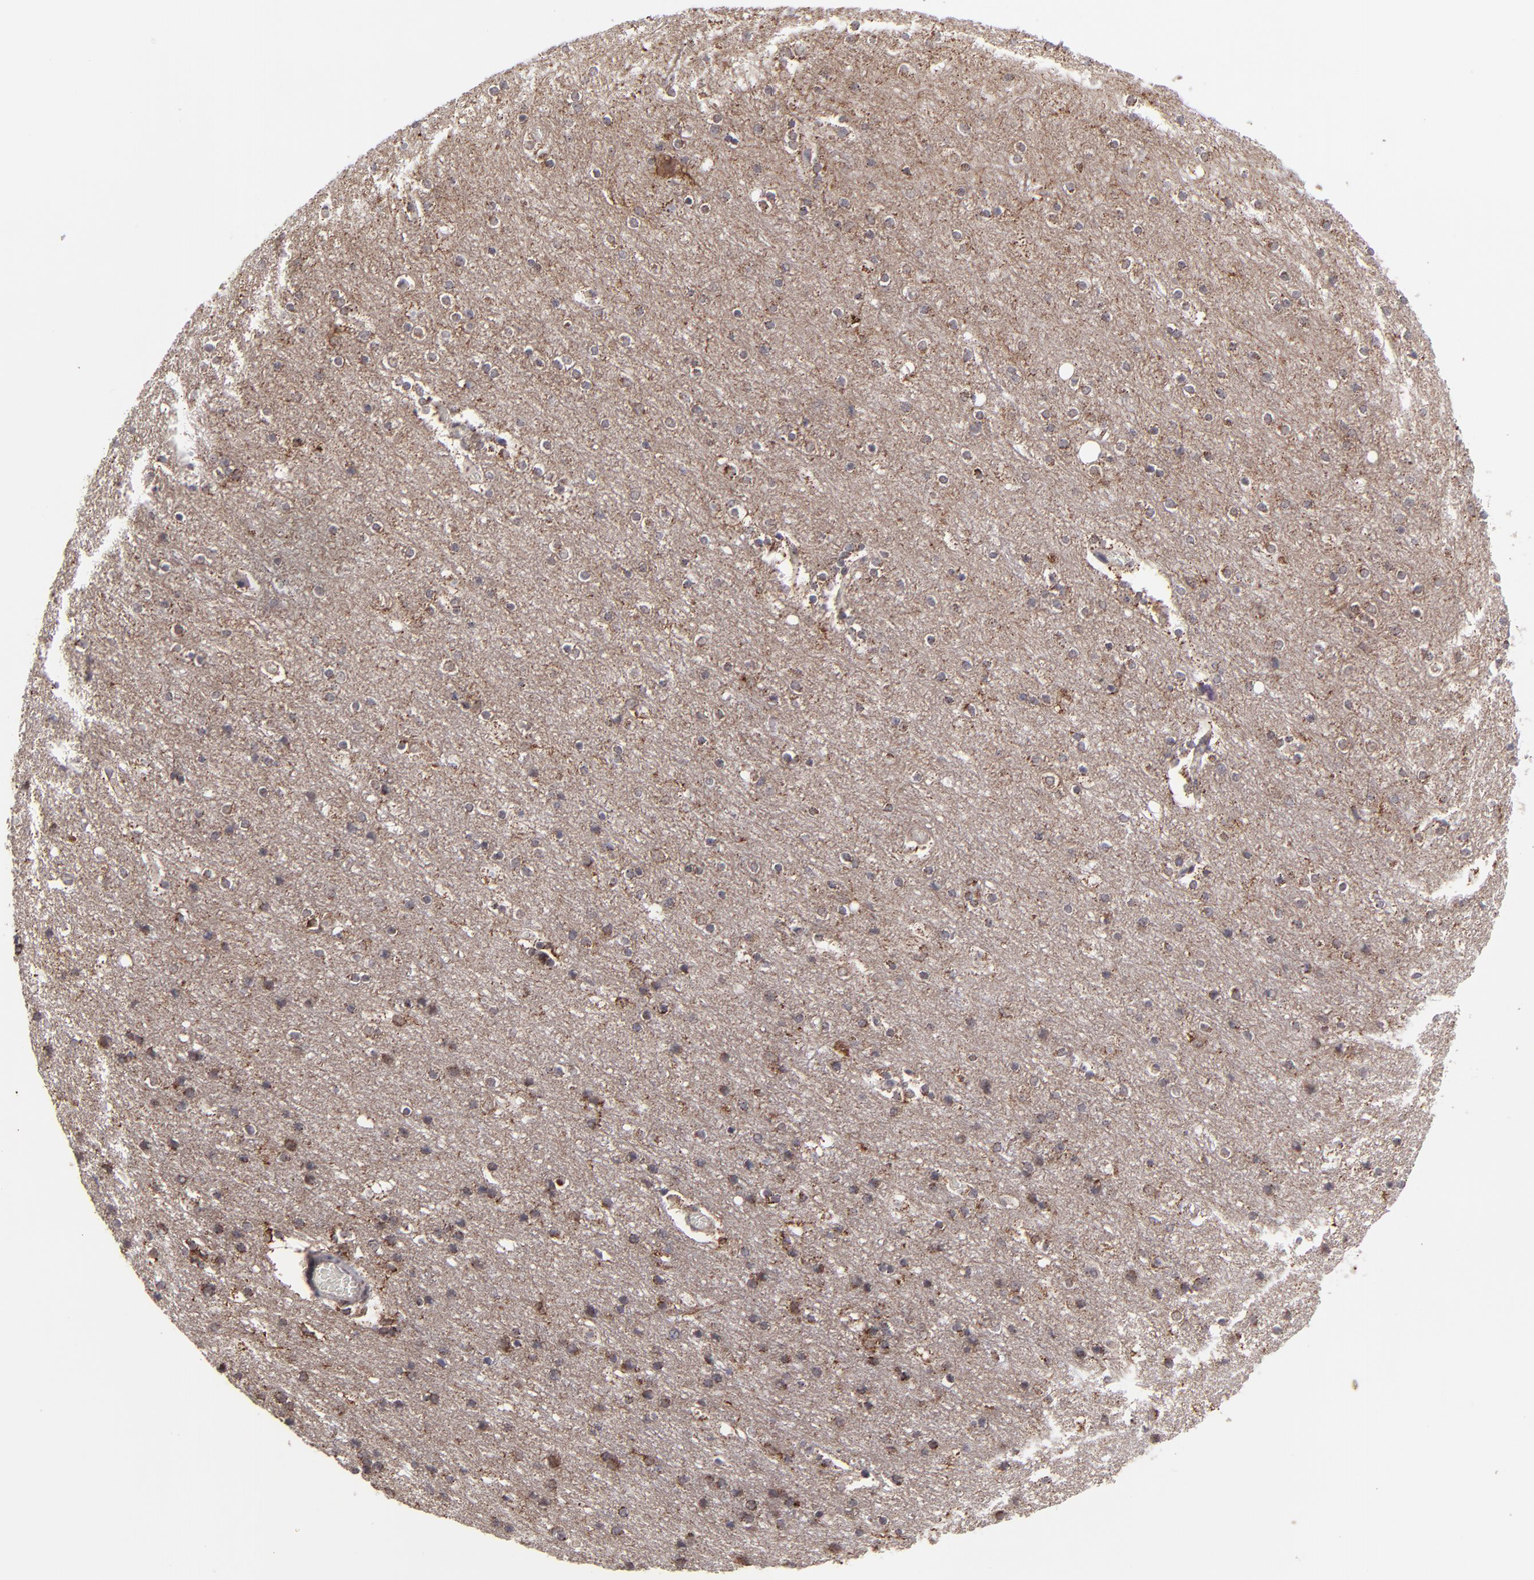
{"staining": {"intensity": "weak", "quantity": "<25%", "location": "cytoplasmic/membranous,nuclear"}, "tissue": "cerebral cortex", "cell_type": "Endothelial cells", "image_type": "normal", "snomed": [{"axis": "morphology", "description": "Normal tissue, NOS"}, {"axis": "topography", "description": "Cerebral cortex"}], "caption": "The image shows no significant expression in endothelial cells of cerebral cortex.", "gene": "SLC15A1", "patient": {"sex": "female", "age": 54}}